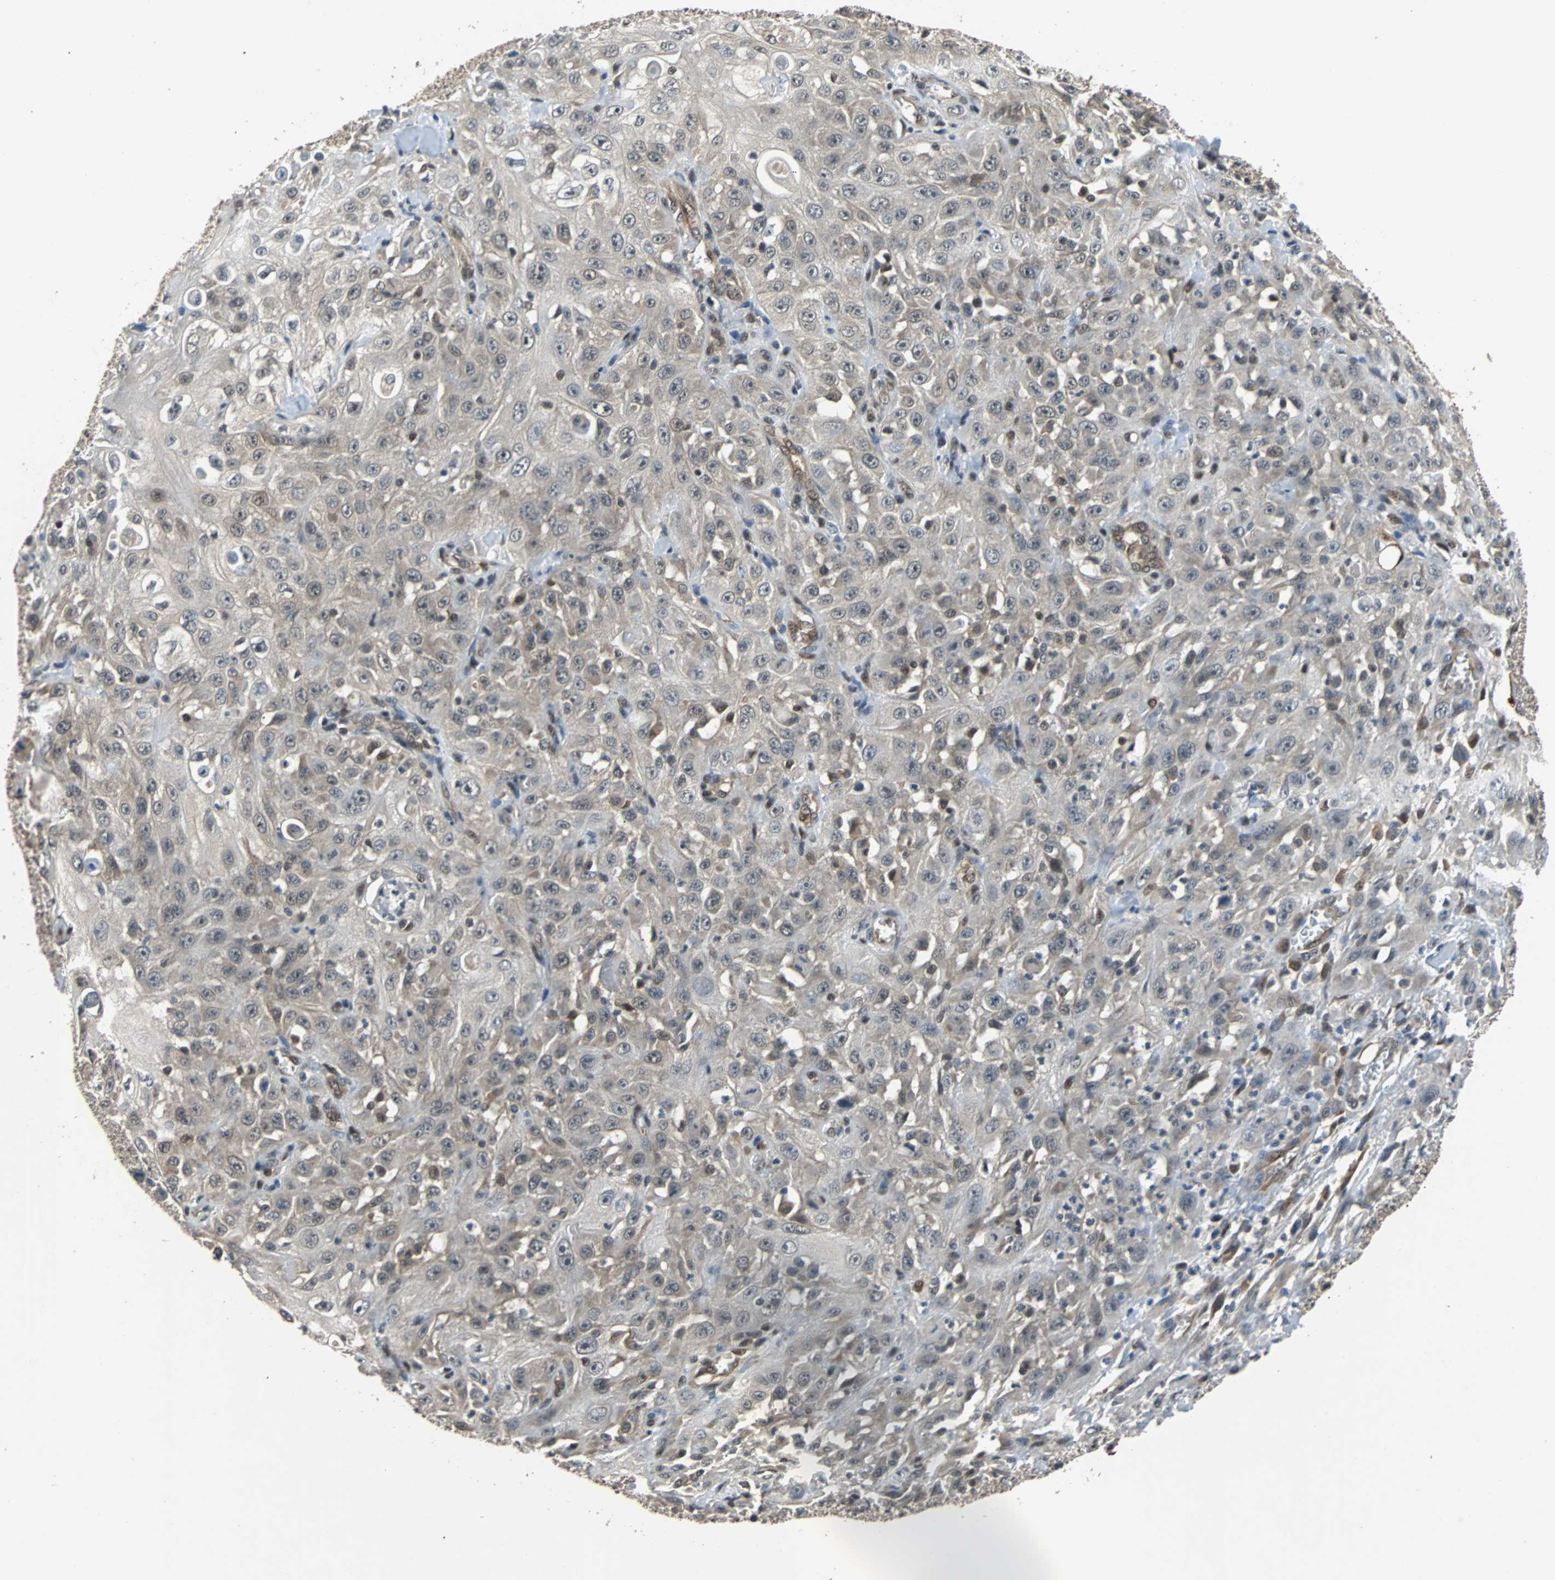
{"staining": {"intensity": "weak", "quantity": "25%-75%", "location": "cytoplasmic/membranous,nuclear"}, "tissue": "skin cancer", "cell_type": "Tumor cells", "image_type": "cancer", "snomed": [{"axis": "morphology", "description": "Squamous cell carcinoma, NOS"}, {"axis": "morphology", "description": "Squamous cell carcinoma, metastatic, NOS"}, {"axis": "topography", "description": "Skin"}, {"axis": "topography", "description": "Lymph node"}], "caption": "Immunohistochemistry (IHC) of skin cancer (metastatic squamous cell carcinoma) shows low levels of weak cytoplasmic/membranous and nuclear staining in approximately 25%-75% of tumor cells.", "gene": "PRDX6", "patient": {"sex": "male", "age": 75}}